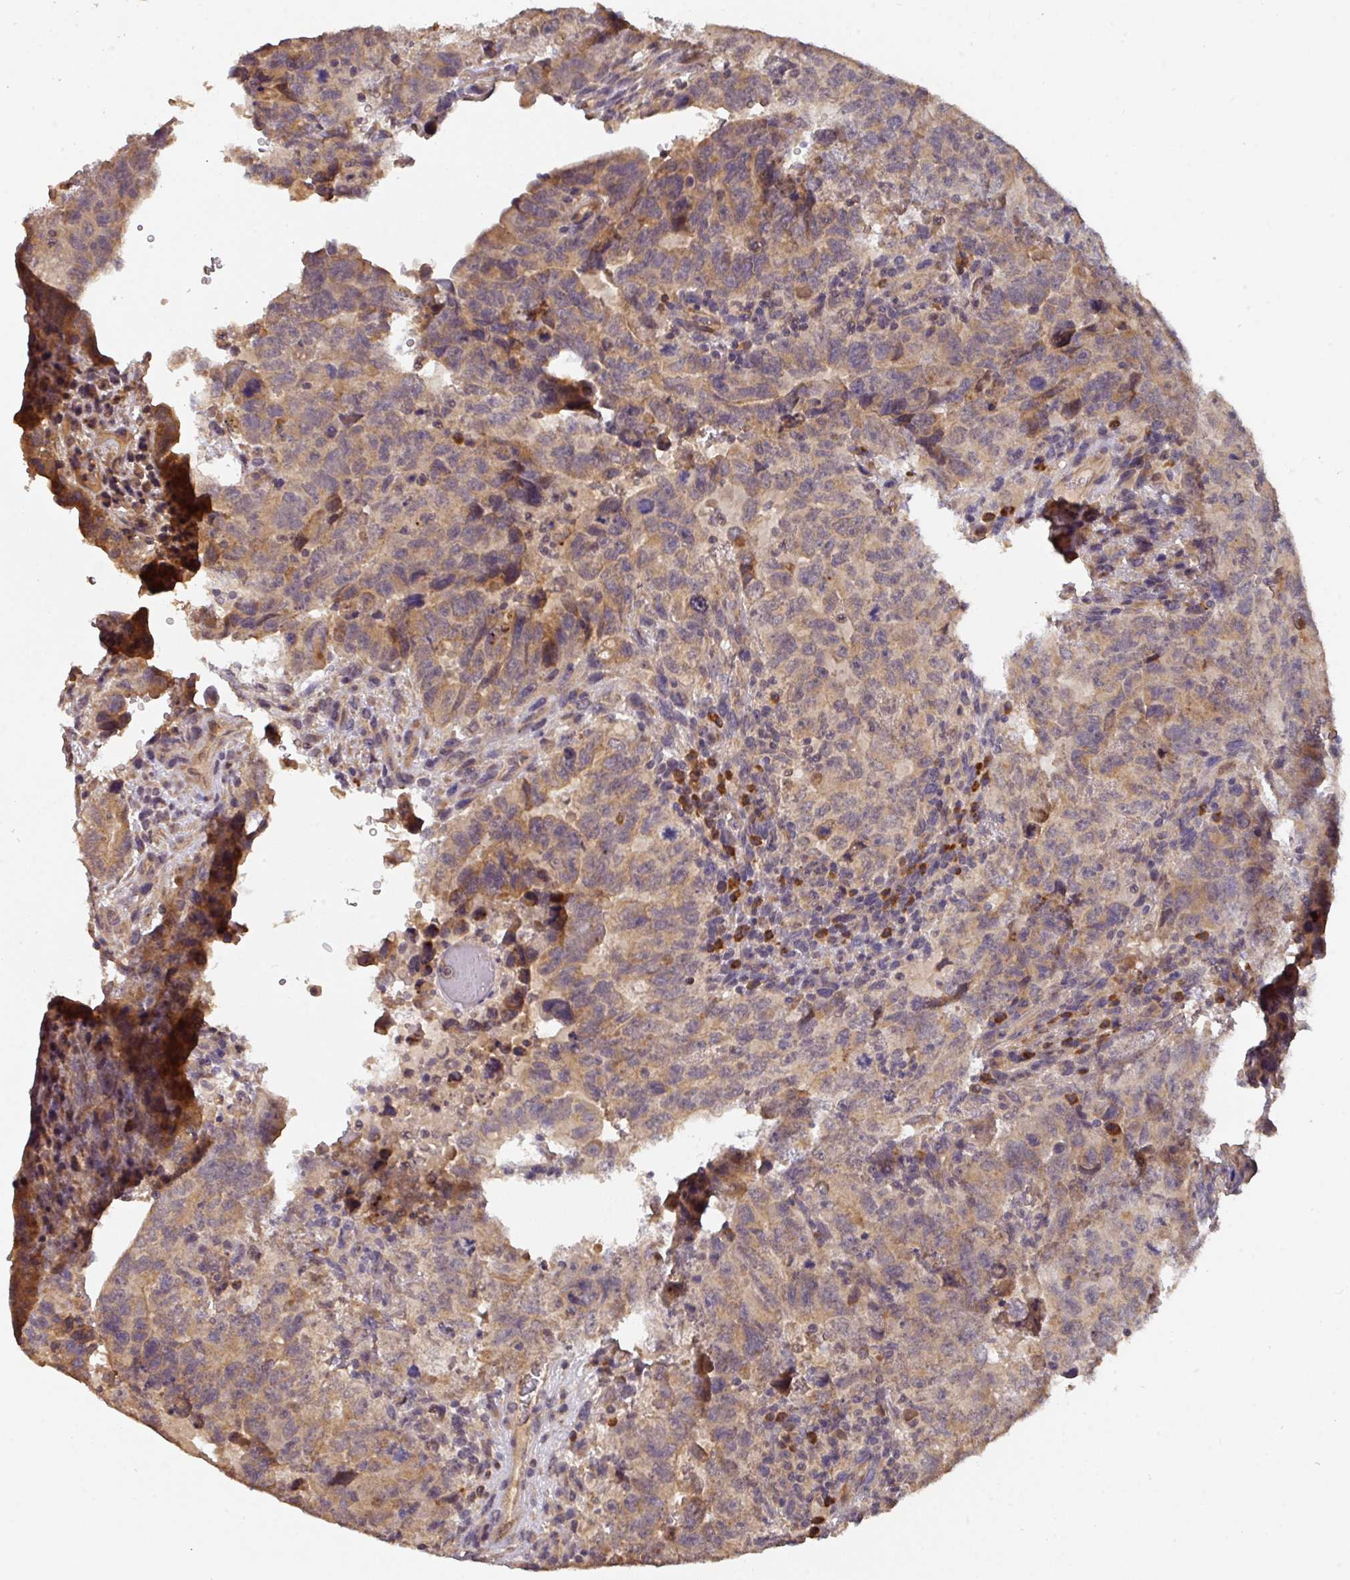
{"staining": {"intensity": "moderate", "quantity": ">75%", "location": "cytoplasmic/membranous"}, "tissue": "testis cancer", "cell_type": "Tumor cells", "image_type": "cancer", "snomed": [{"axis": "morphology", "description": "Carcinoma, Embryonal, NOS"}, {"axis": "topography", "description": "Testis"}], "caption": "This is an image of IHC staining of embryonal carcinoma (testis), which shows moderate expression in the cytoplasmic/membranous of tumor cells.", "gene": "ACVR2B", "patient": {"sex": "male", "age": 24}}